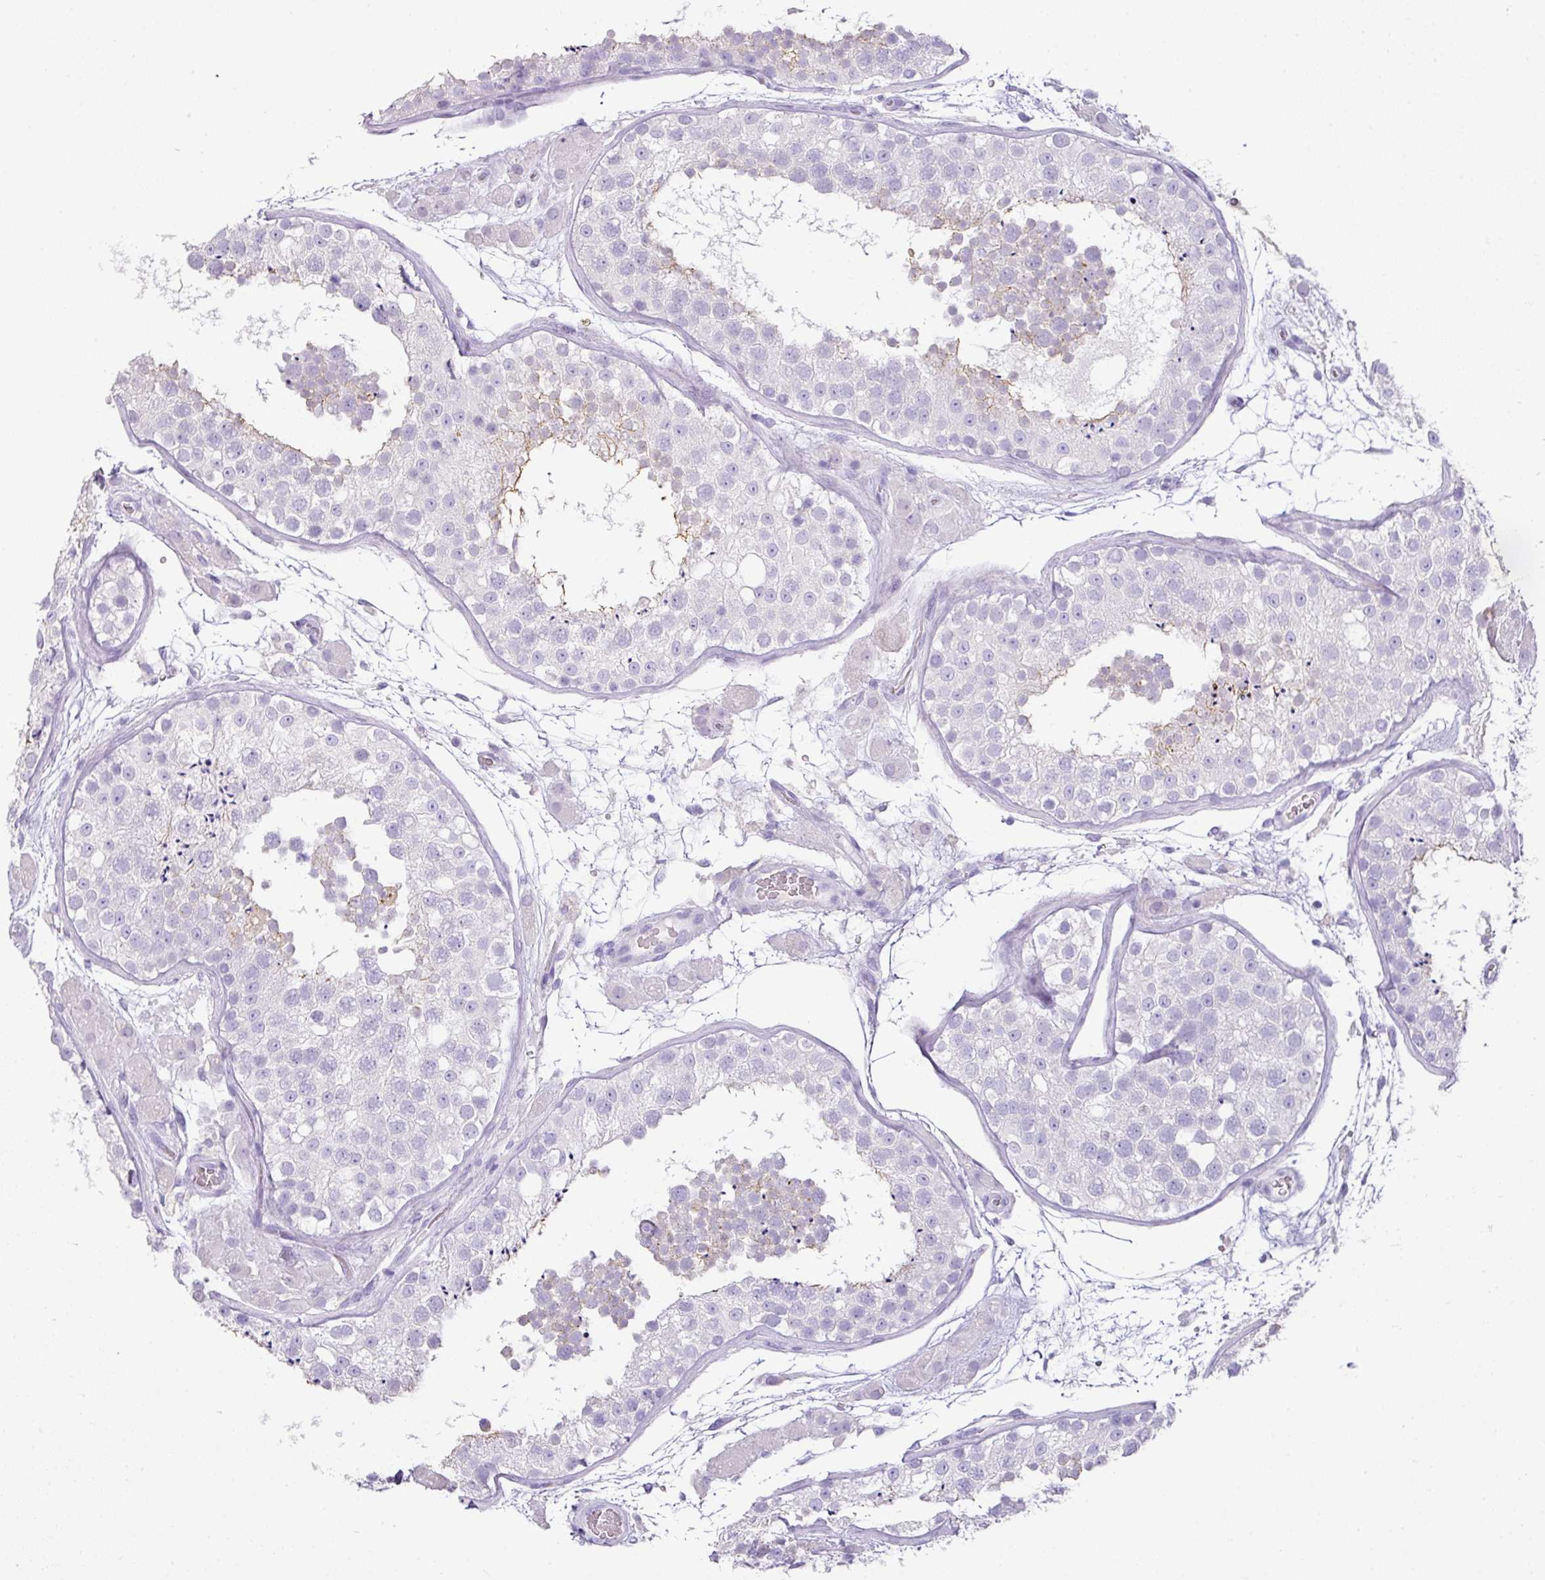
{"staining": {"intensity": "moderate", "quantity": "<25%", "location": "cytoplasmic/membranous"}, "tissue": "testis", "cell_type": "Cells in seminiferous ducts", "image_type": "normal", "snomed": [{"axis": "morphology", "description": "Normal tissue, NOS"}, {"axis": "topography", "description": "Testis"}], "caption": "Immunohistochemistry (IHC) photomicrograph of benign testis stained for a protein (brown), which shows low levels of moderate cytoplasmic/membranous staining in about <25% of cells in seminiferous ducts.", "gene": "TARM1", "patient": {"sex": "male", "age": 26}}